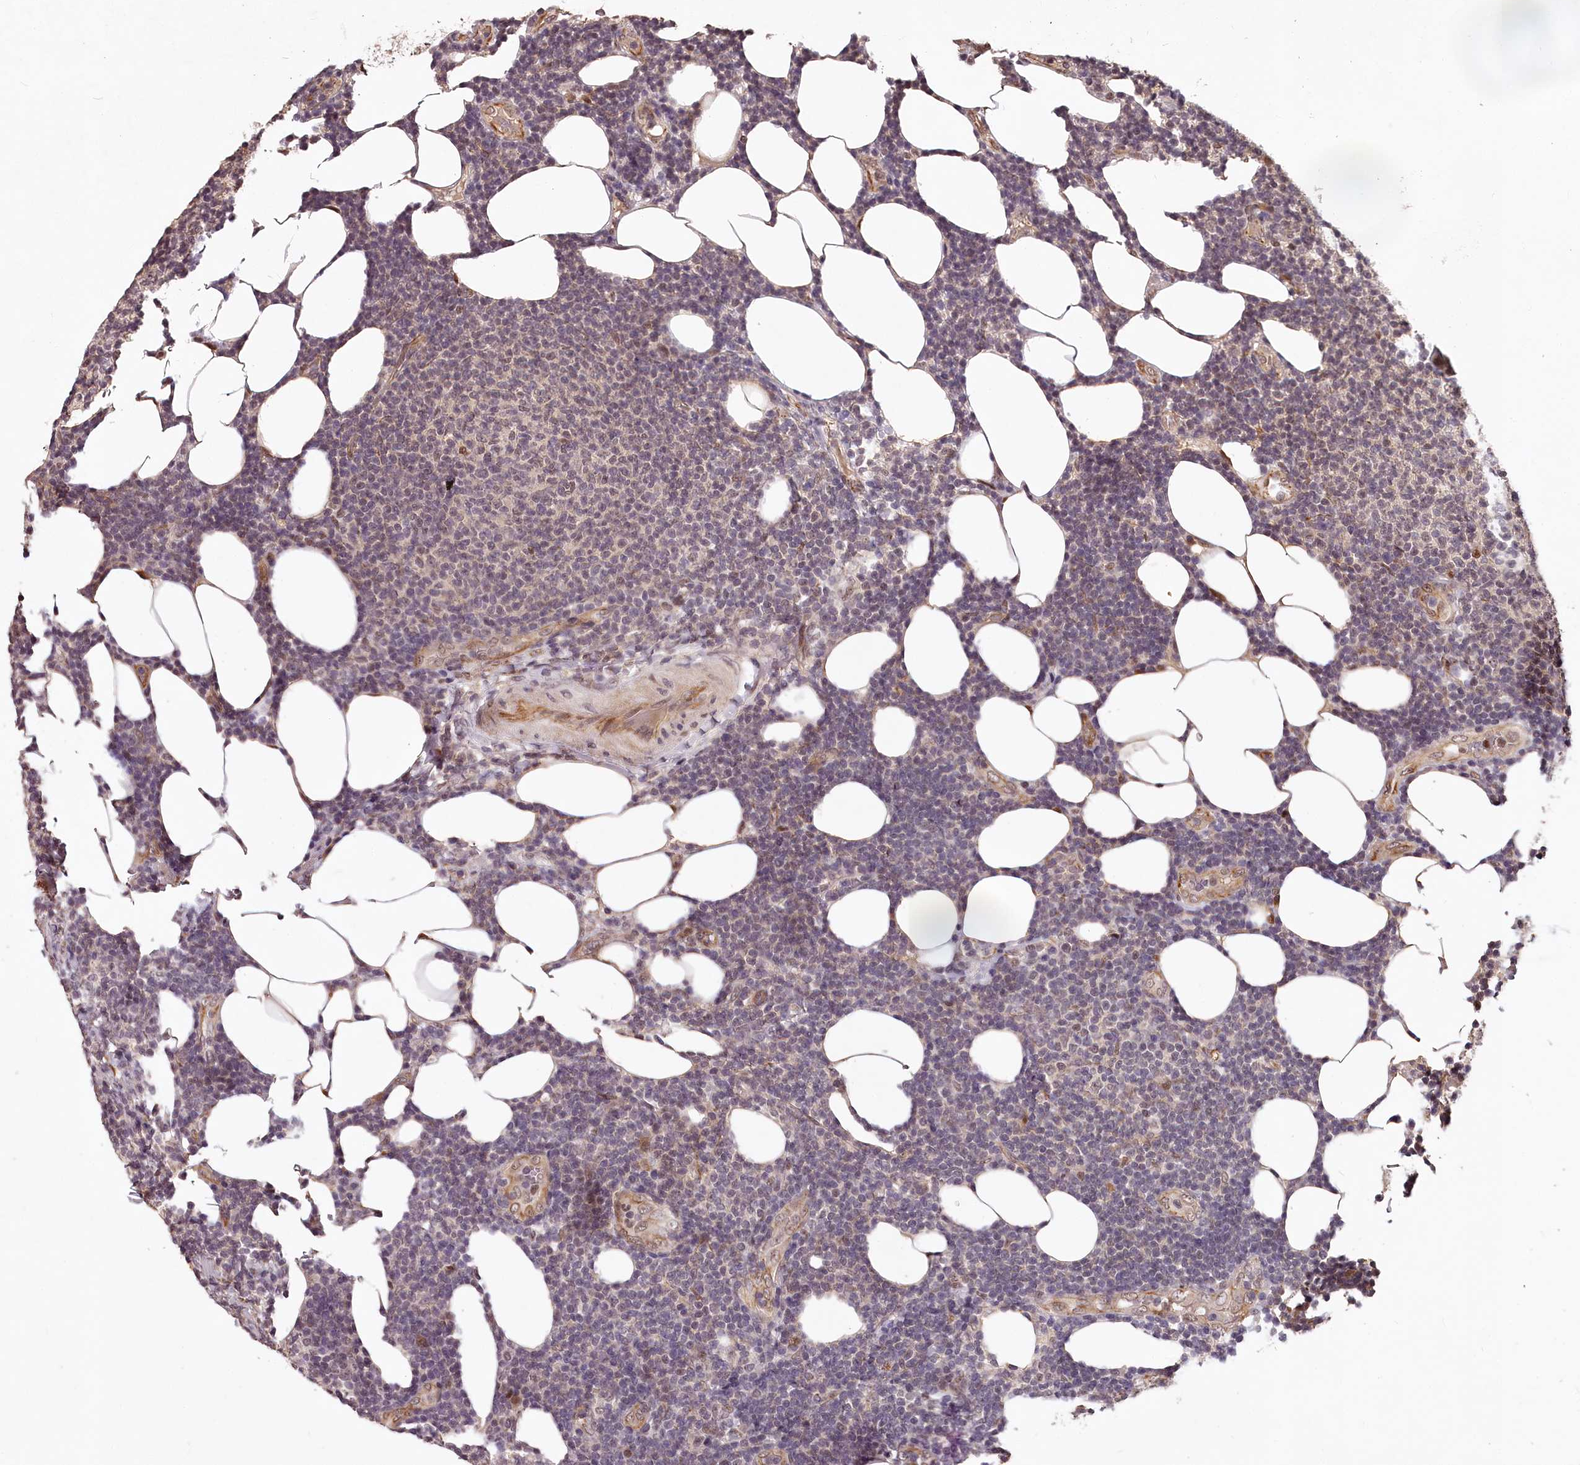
{"staining": {"intensity": "negative", "quantity": "none", "location": "none"}, "tissue": "lymphoma", "cell_type": "Tumor cells", "image_type": "cancer", "snomed": [{"axis": "morphology", "description": "Malignant lymphoma, non-Hodgkin's type, Low grade"}, {"axis": "topography", "description": "Lymph node"}], "caption": "High power microscopy photomicrograph of an immunohistochemistry (IHC) micrograph of malignant lymphoma, non-Hodgkin's type (low-grade), revealing no significant positivity in tumor cells.", "gene": "MAML3", "patient": {"sex": "male", "age": 66}}